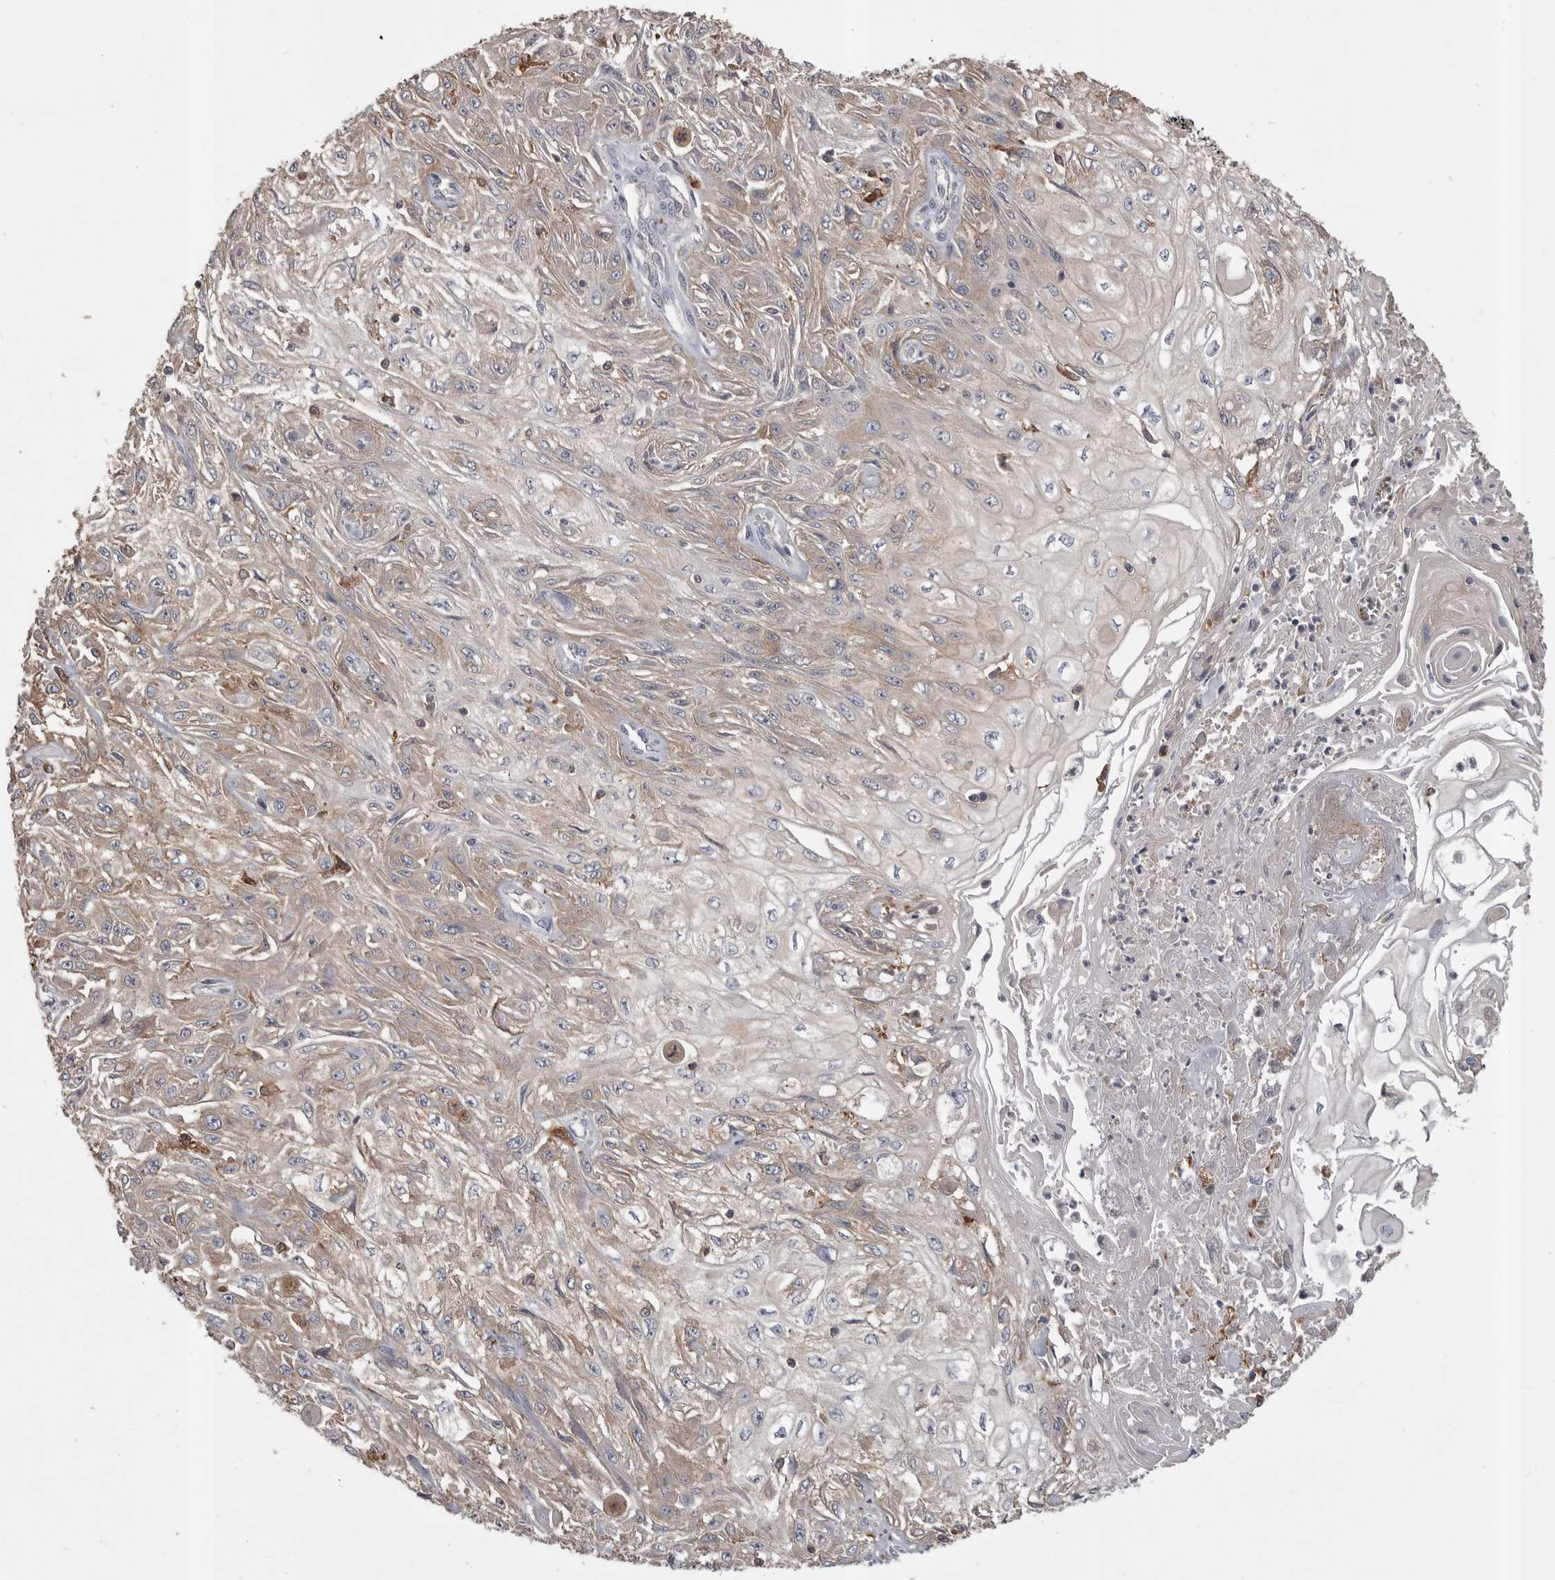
{"staining": {"intensity": "moderate", "quantity": "<25%", "location": "cytoplasmic/membranous"}, "tissue": "skin cancer", "cell_type": "Tumor cells", "image_type": "cancer", "snomed": [{"axis": "morphology", "description": "Squamous cell carcinoma, NOS"}, {"axis": "morphology", "description": "Squamous cell carcinoma, metastatic, NOS"}, {"axis": "topography", "description": "Skin"}, {"axis": "topography", "description": "Lymph node"}], "caption": "The histopathology image shows immunohistochemical staining of metastatic squamous cell carcinoma (skin). There is moderate cytoplasmic/membranous expression is identified in approximately <25% of tumor cells.", "gene": "CMTM6", "patient": {"sex": "male", "age": 75}}